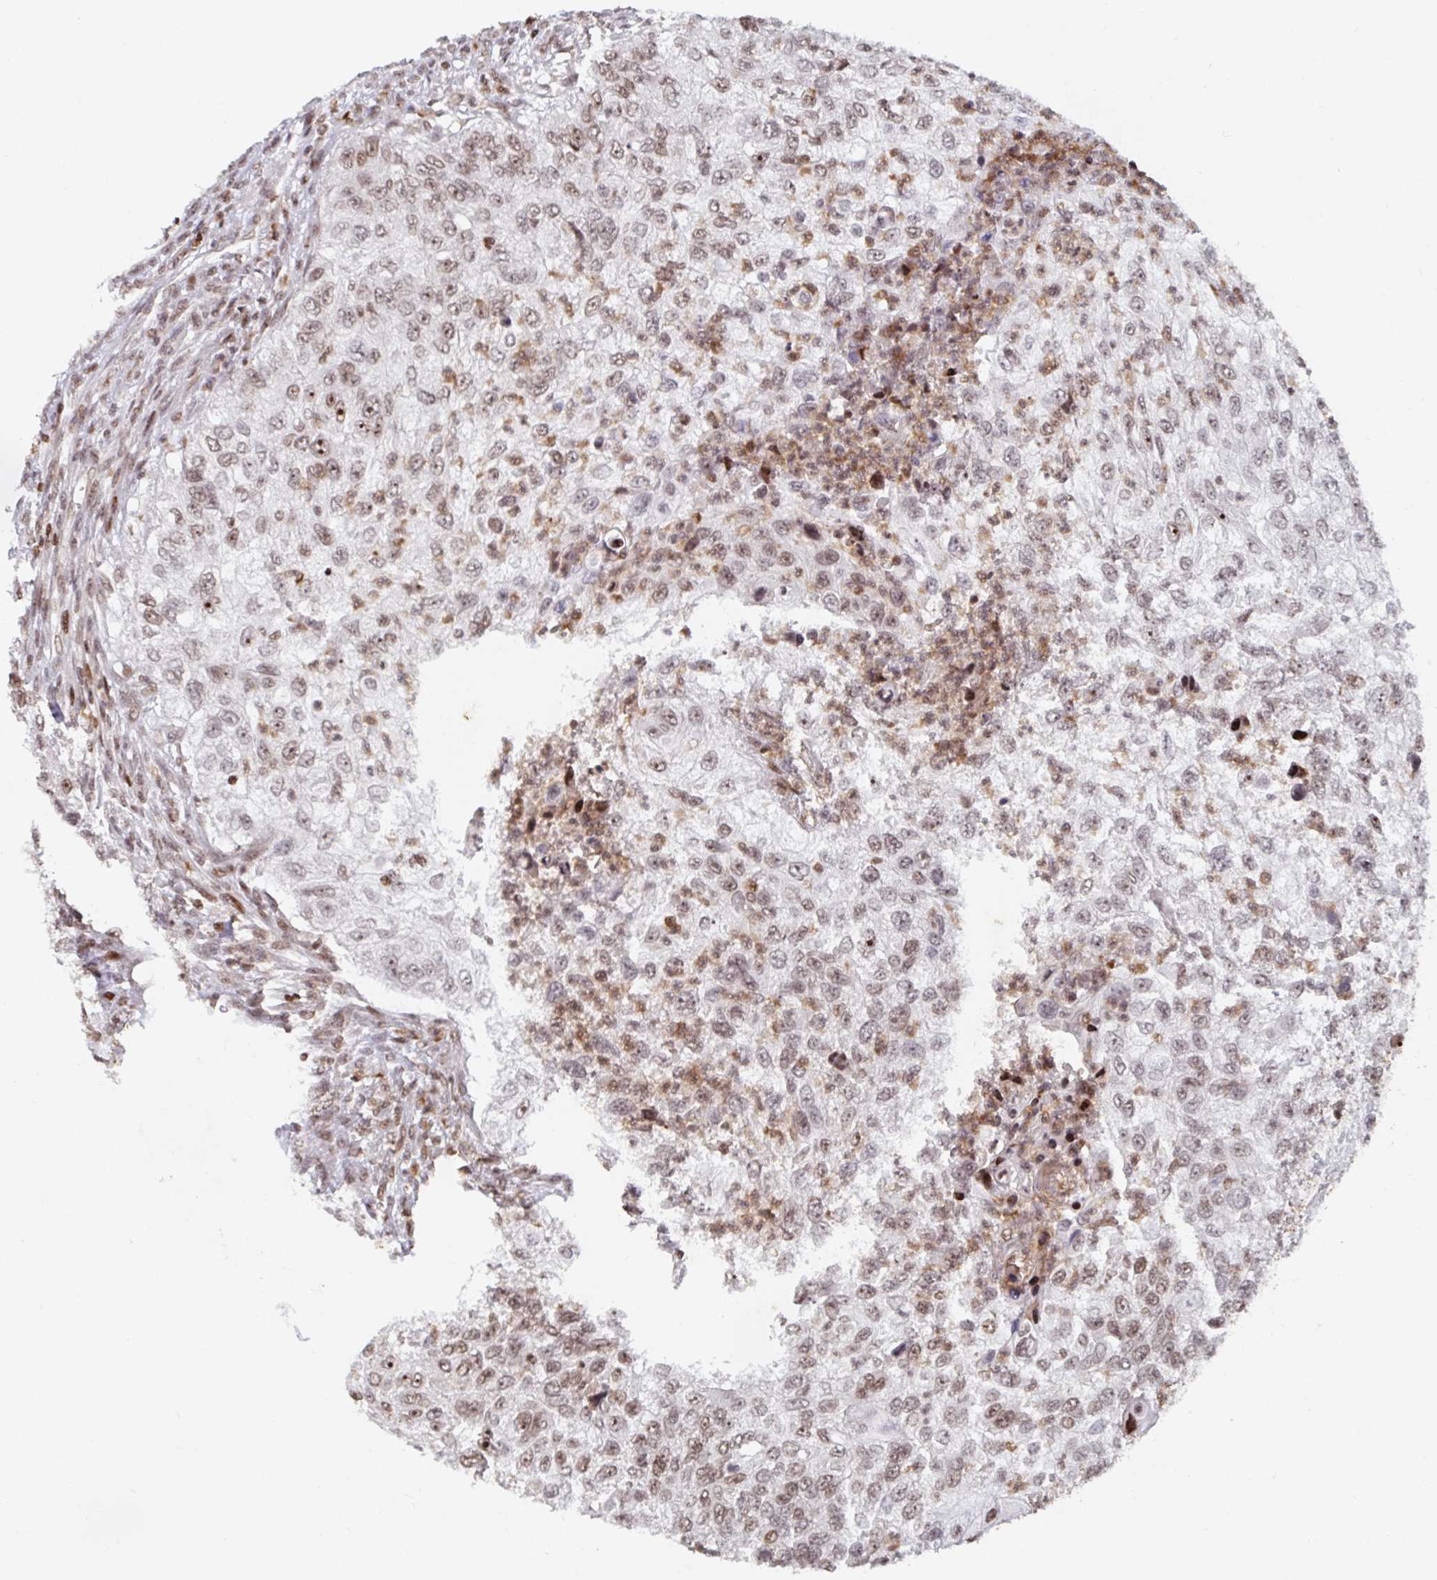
{"staining": {"intensity": "moderate", "quantity": ">75%", "location": "nuclear"}, "tissue": "urothelial cancer", "cell_type": "Tumor cells", "image_type": "cancer", "snomed": [{"axis": "morphology", "description": "Urothelial carcinoma, High grade"}, {"axis": "topography", "description": "Urinary bladder"}], "caption": "Protein staining of urothelial cancer tissue demonstrates moderate nuclear positivity in approximately >75% of tumor cells.", "gene": "C19orf53", "patient": {"sex": "female", "age": 60}}